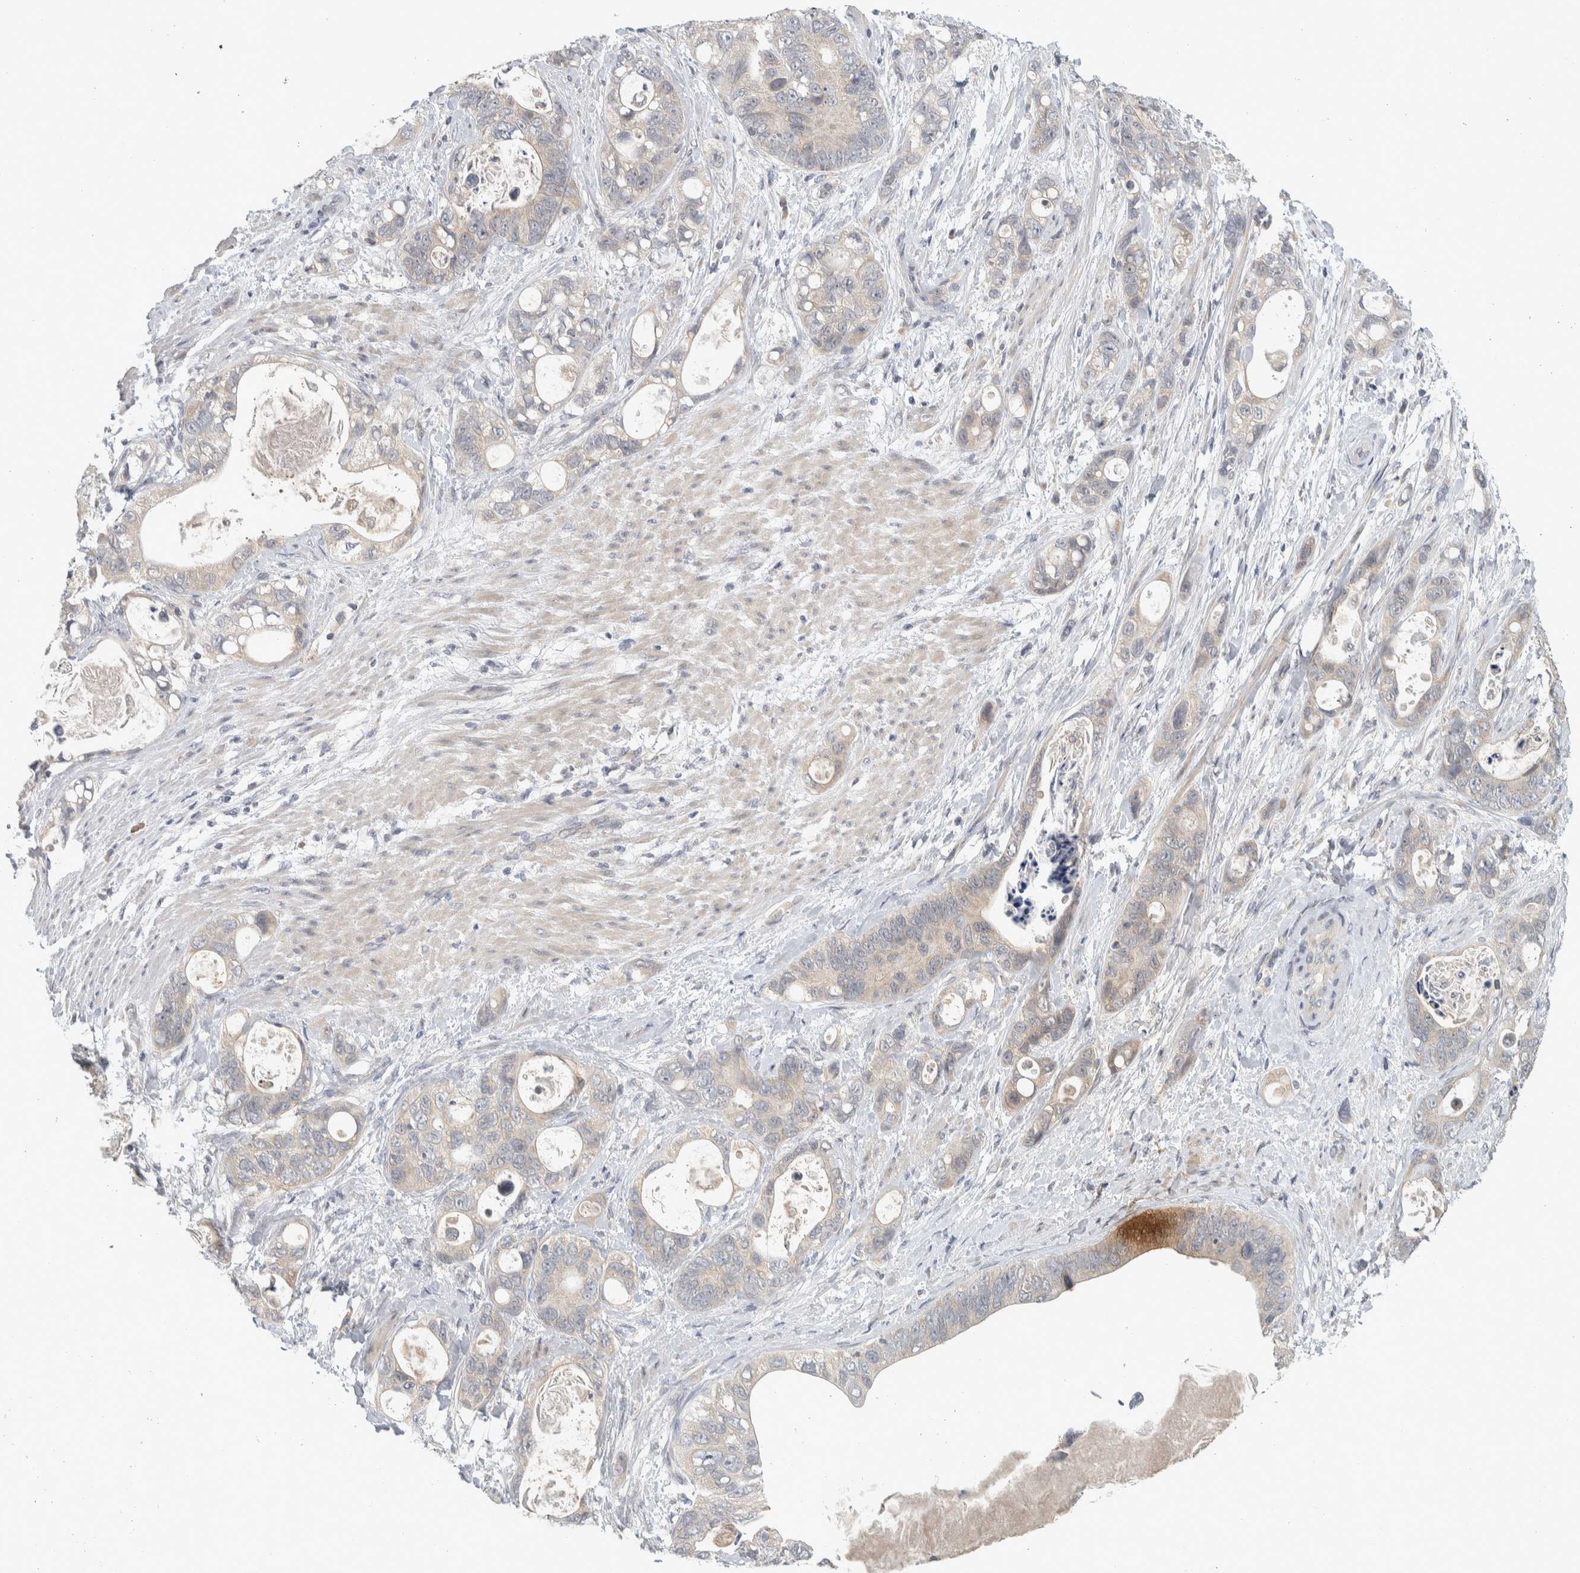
{"staining": {"intensity": "negative", "quantity": "none", "location": "none"}, "tissue": "stomach cancer", "cell_type": "Tumor cells", "image_type": "cancer", "snomed": [{"axis": "morphology", "description": "Normal tissue, NOS"}, {"axis": "morphology", "description": "Adenocarcinoma, NOS"}, {"axis": "topography", "description": "Stomach"}], "caption": "Immunohistochemistry of stomach cancer (adenocarcinoma) shows no positivity in tumor cells.", "gene": "AFP", "patient": {"sex": "female", "age": 89}}